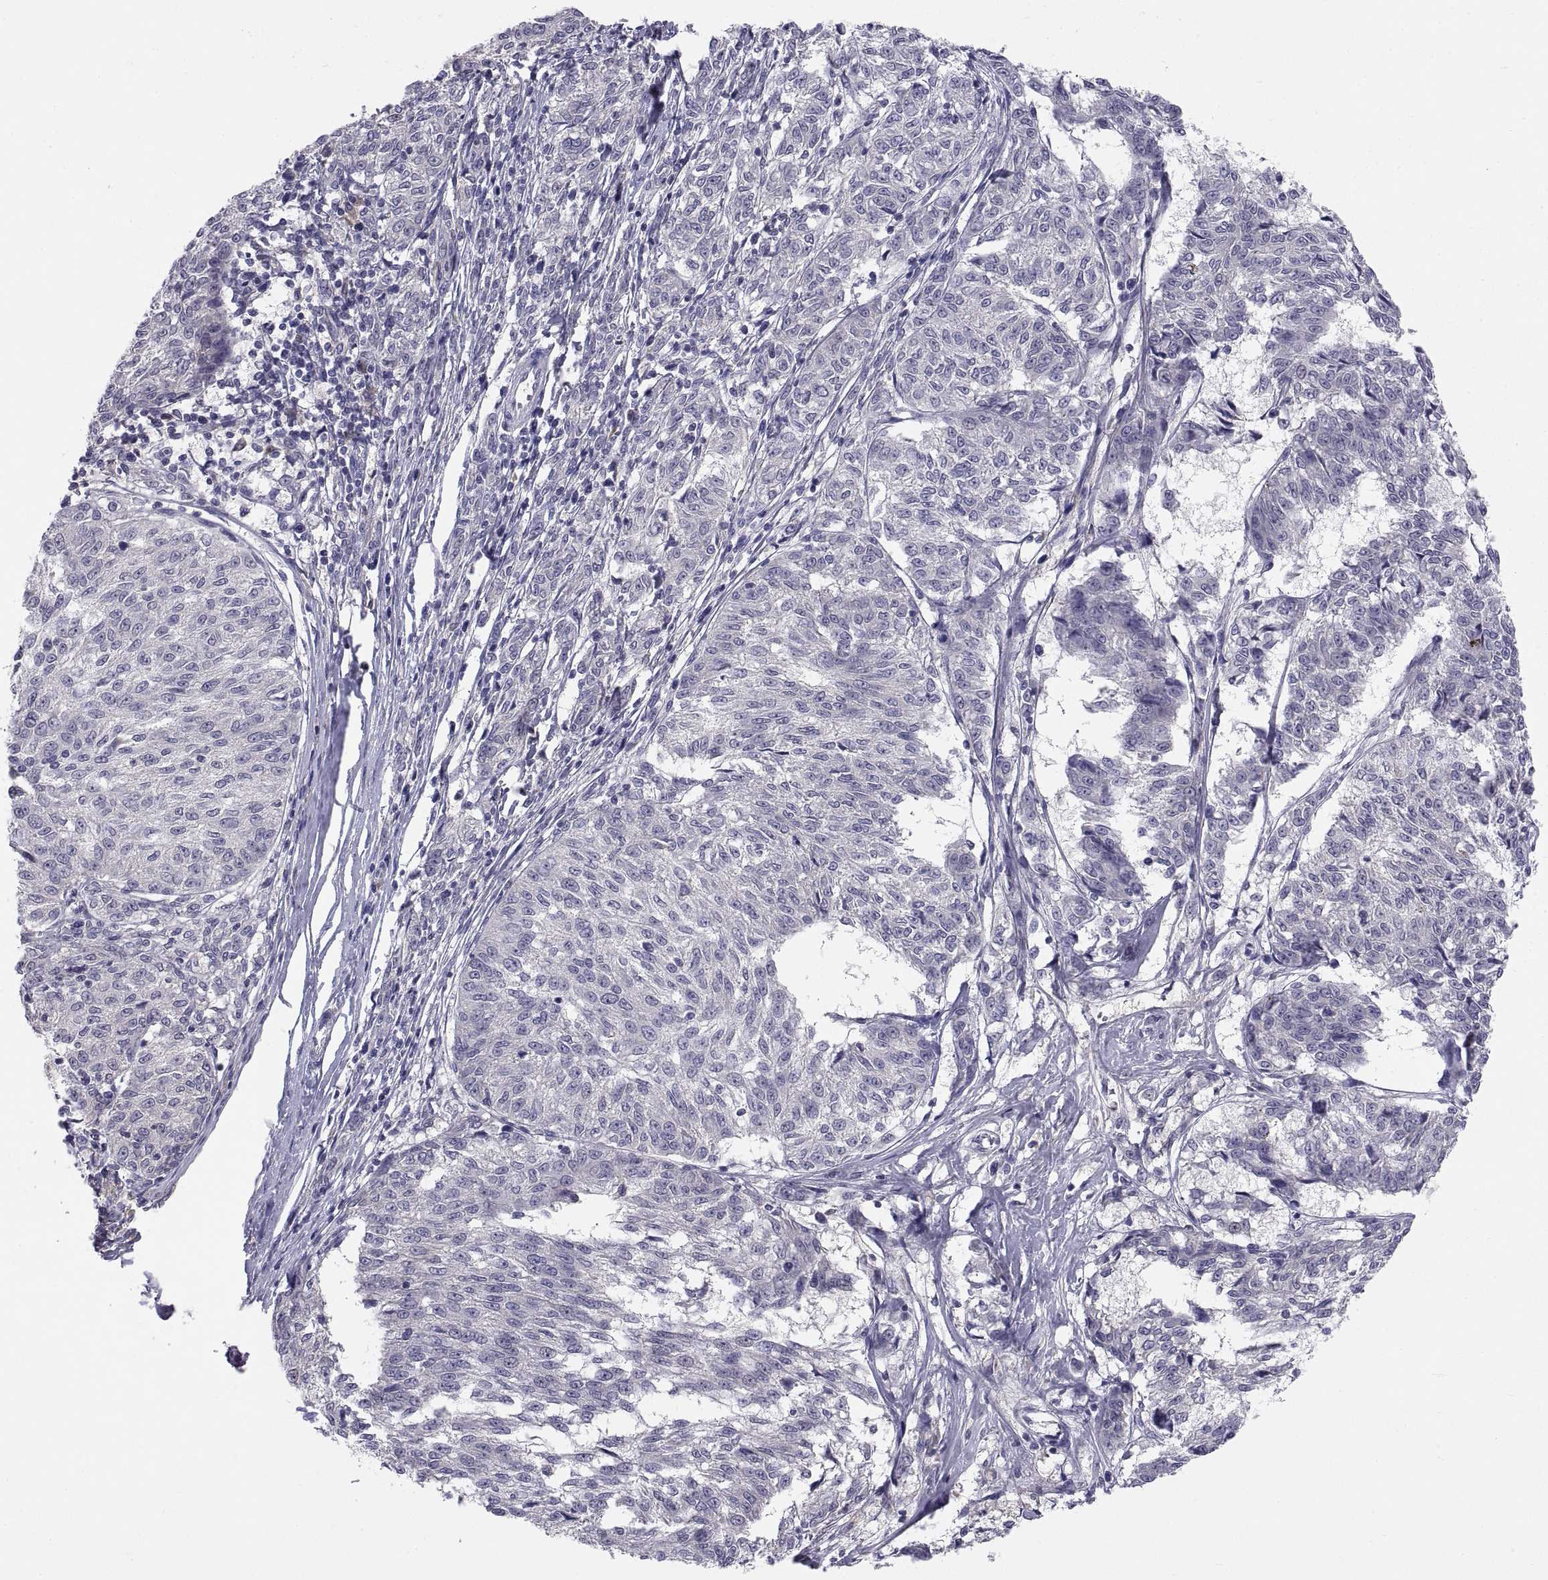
{"staining": {"intensity": "negative", "quantity": "none", "location": "none"}, "tissue": "melanoma", "cell_type": "Tumor cells", "image_type": "cancer", "snomed": [{"axis": "morphology", "description": "Malignant melanoma, NOS"}, {"axis": "topography", "description": "Skin"}], "caption": "This is a photomicrograph of immunohistochemistry (IHC) staining of malignant melanoma, which shows no positivity in tumor cells.", "gene": "PKP1", "patient": {"sex": "female", "age": 72}}